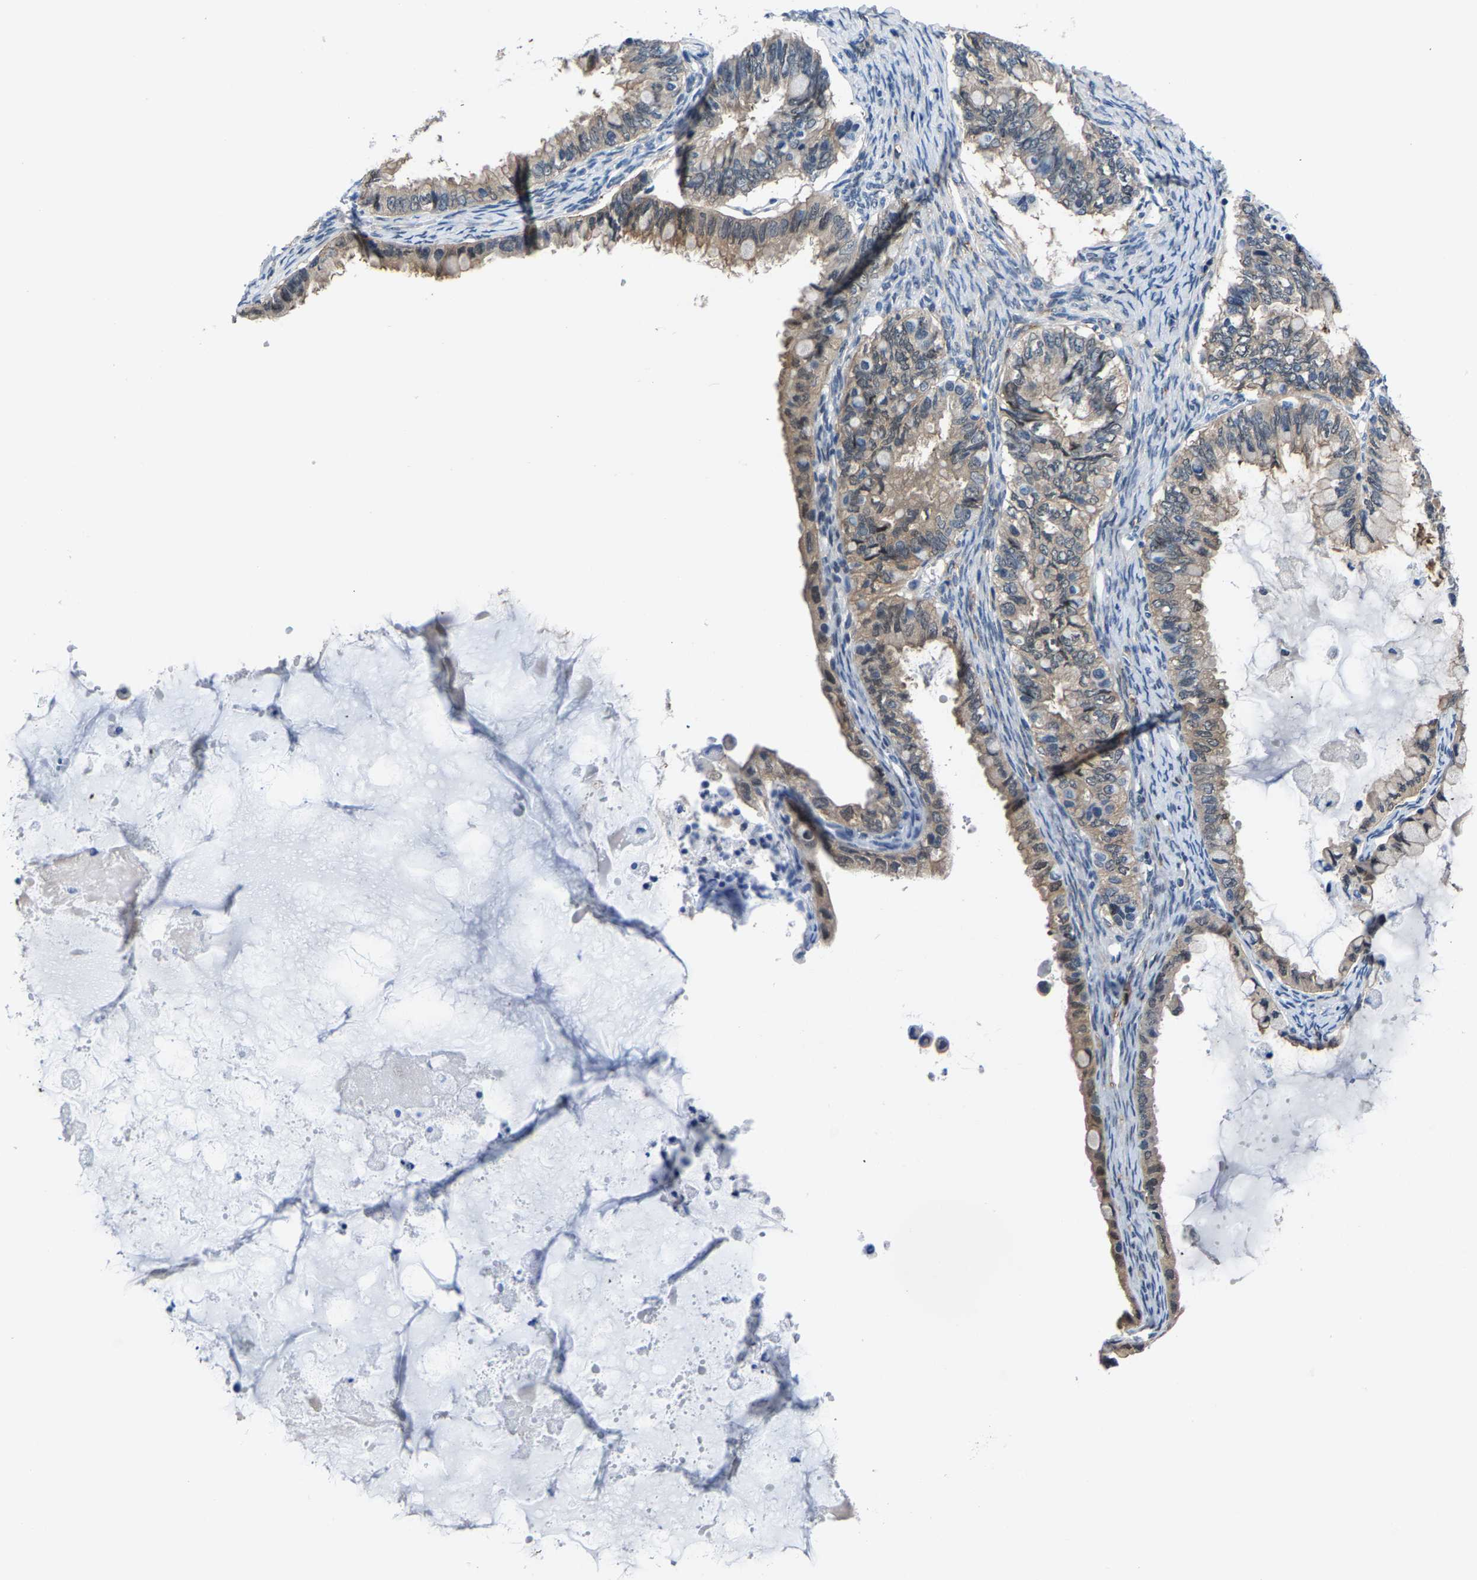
{"staining": {"intensity": "weak", "quantity": ">75%", "location": "cytoplasmic/membranous"}, "tissue": "ovarian cancer", "cell_type": "Tumor cells", "image_type": "cancer", "snomed": [{"axis": "morphology", "description": "Cystadenocarcinoma, mucinous, NOS"}, {"axis": "topography", "description": "Ovary"}], "caption": "The histopathology image displays staining of ovarian cancer (mucinous cystadenocarcinoma), revealing weak cytoplasmic/membranous protein staining (brown color) within tumor cells. (Brightfield microscopy of DAB IHC at high magnification).", "gene": "SSH3", "patient": {"sex": "female", "age": 80}}